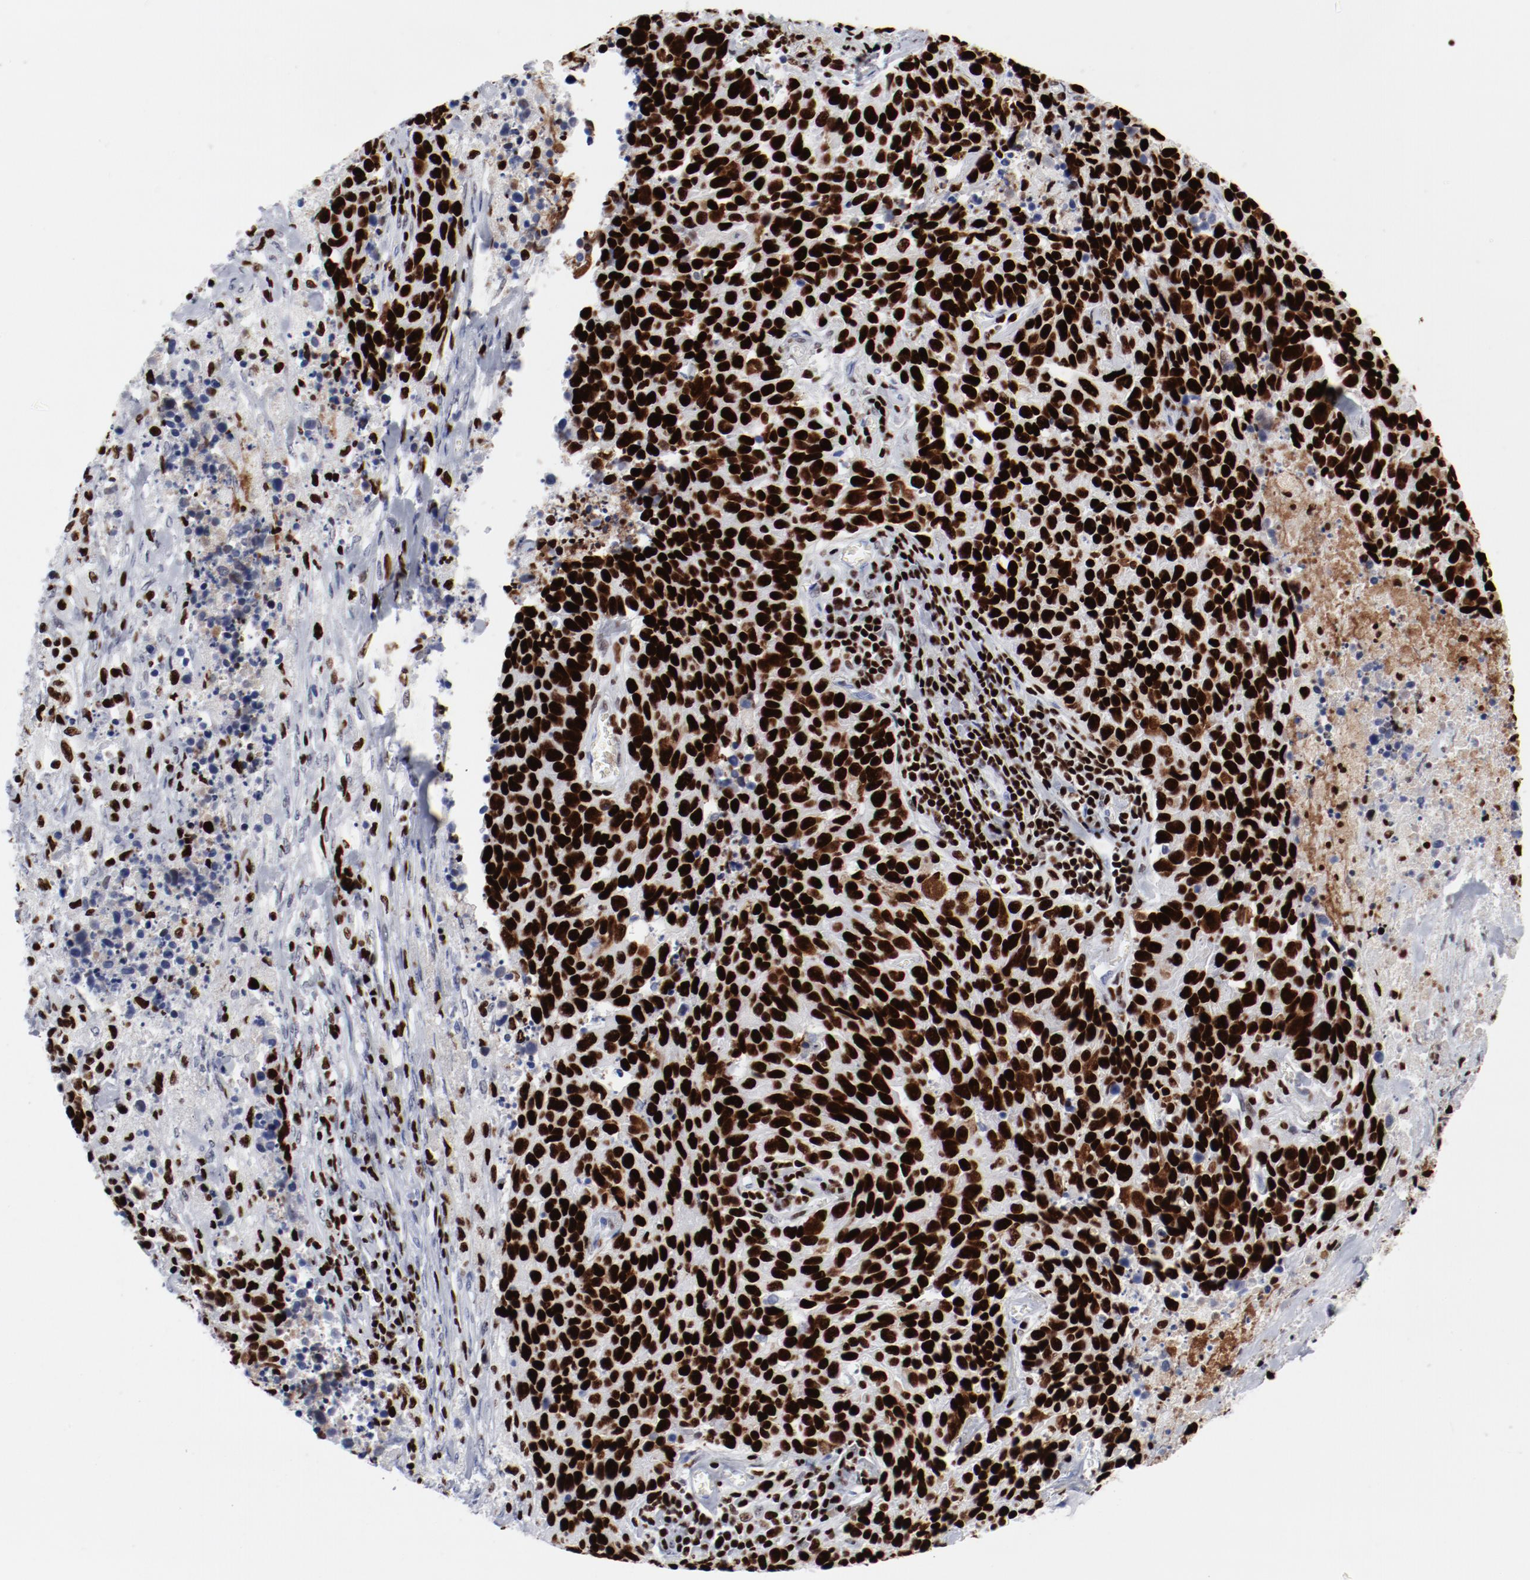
{"staining": {"intensity": "strong", "quantity": ">75%", "location": "nuclear"}, "tissue": "lung cancer", "cell_type": "Tumor cells", "image_type": "cancer", "snomed": [{"axis": "morphology", "description": "Neoplasm, malignant, NOS"}, {"axis": "topography", "description": "Lung"}], "caption": "Protein expression by immunohistochemistry (IHC) shows strong nuclear staining in approximately >75% of tumor cells in lung neoplasm (malignant).", "gene": "SMARCC2", "patient": {"sex": "female", "age": 76}}